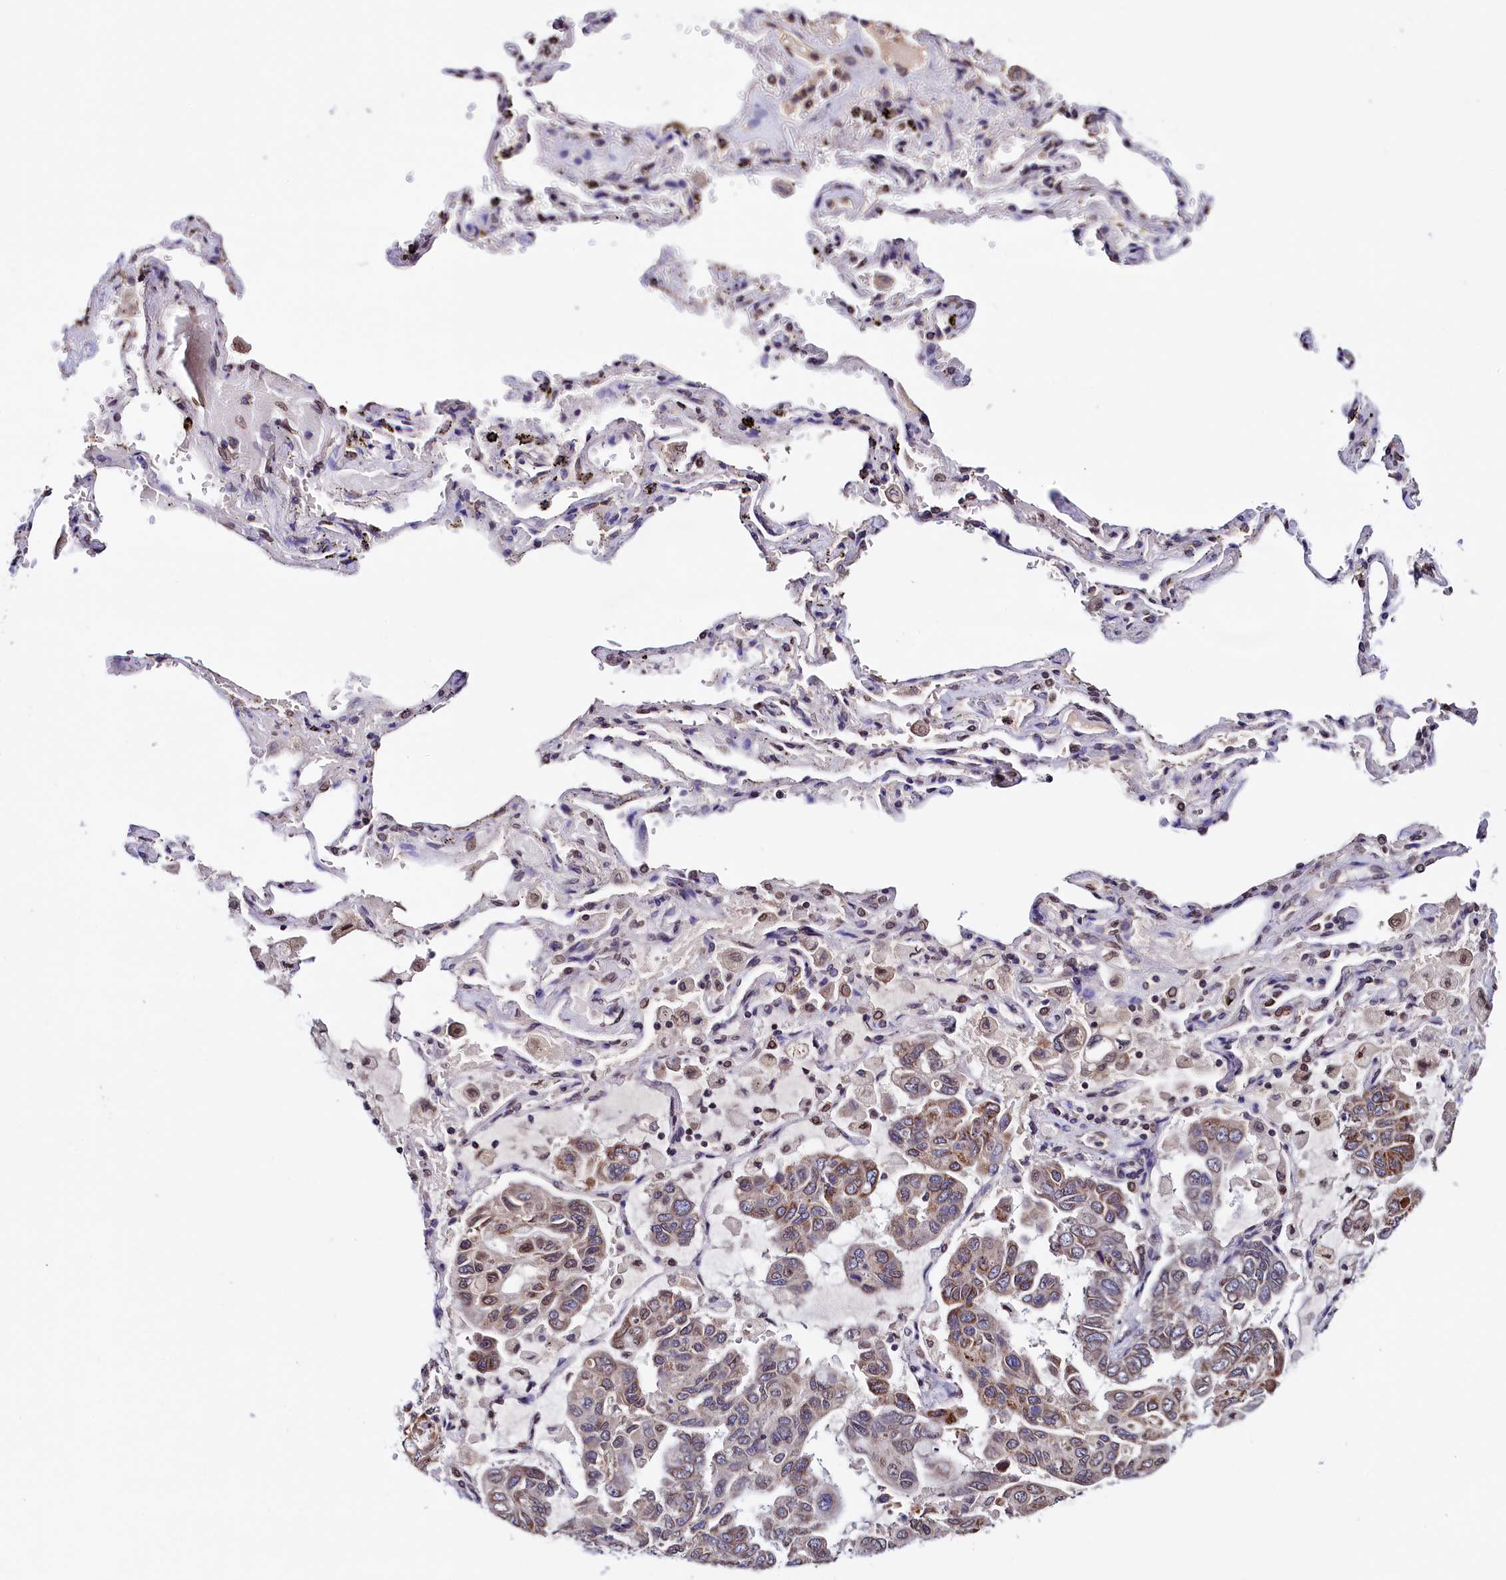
{"staining": {"intensity": "moderate", "quantity": "<25%", "location": "cytoplasmic/membranous,nuclear"}, "tissue": "lung cancer", "cell_type": "Tumor cells", "image_type": "cancer", "snomed": [{"axis": "morphology", "description": "Adenocarcinoma, NOS"}, {"axis": "topography", "description": "Lung"}], "caption": "Immunohistochemistry photomicrograph of neoplastic tissue: adenocarcinoma (lung) stained using IHC exhibits low levels of moderate protein expression localized specifically in the cytoplasmic/membranous and nuclear of tumor cells, appearing as a cytoplasmic/membranous and nuclear brown color.", "gene": "HAND1", "patient": {"sex": "male", "age": 64}}